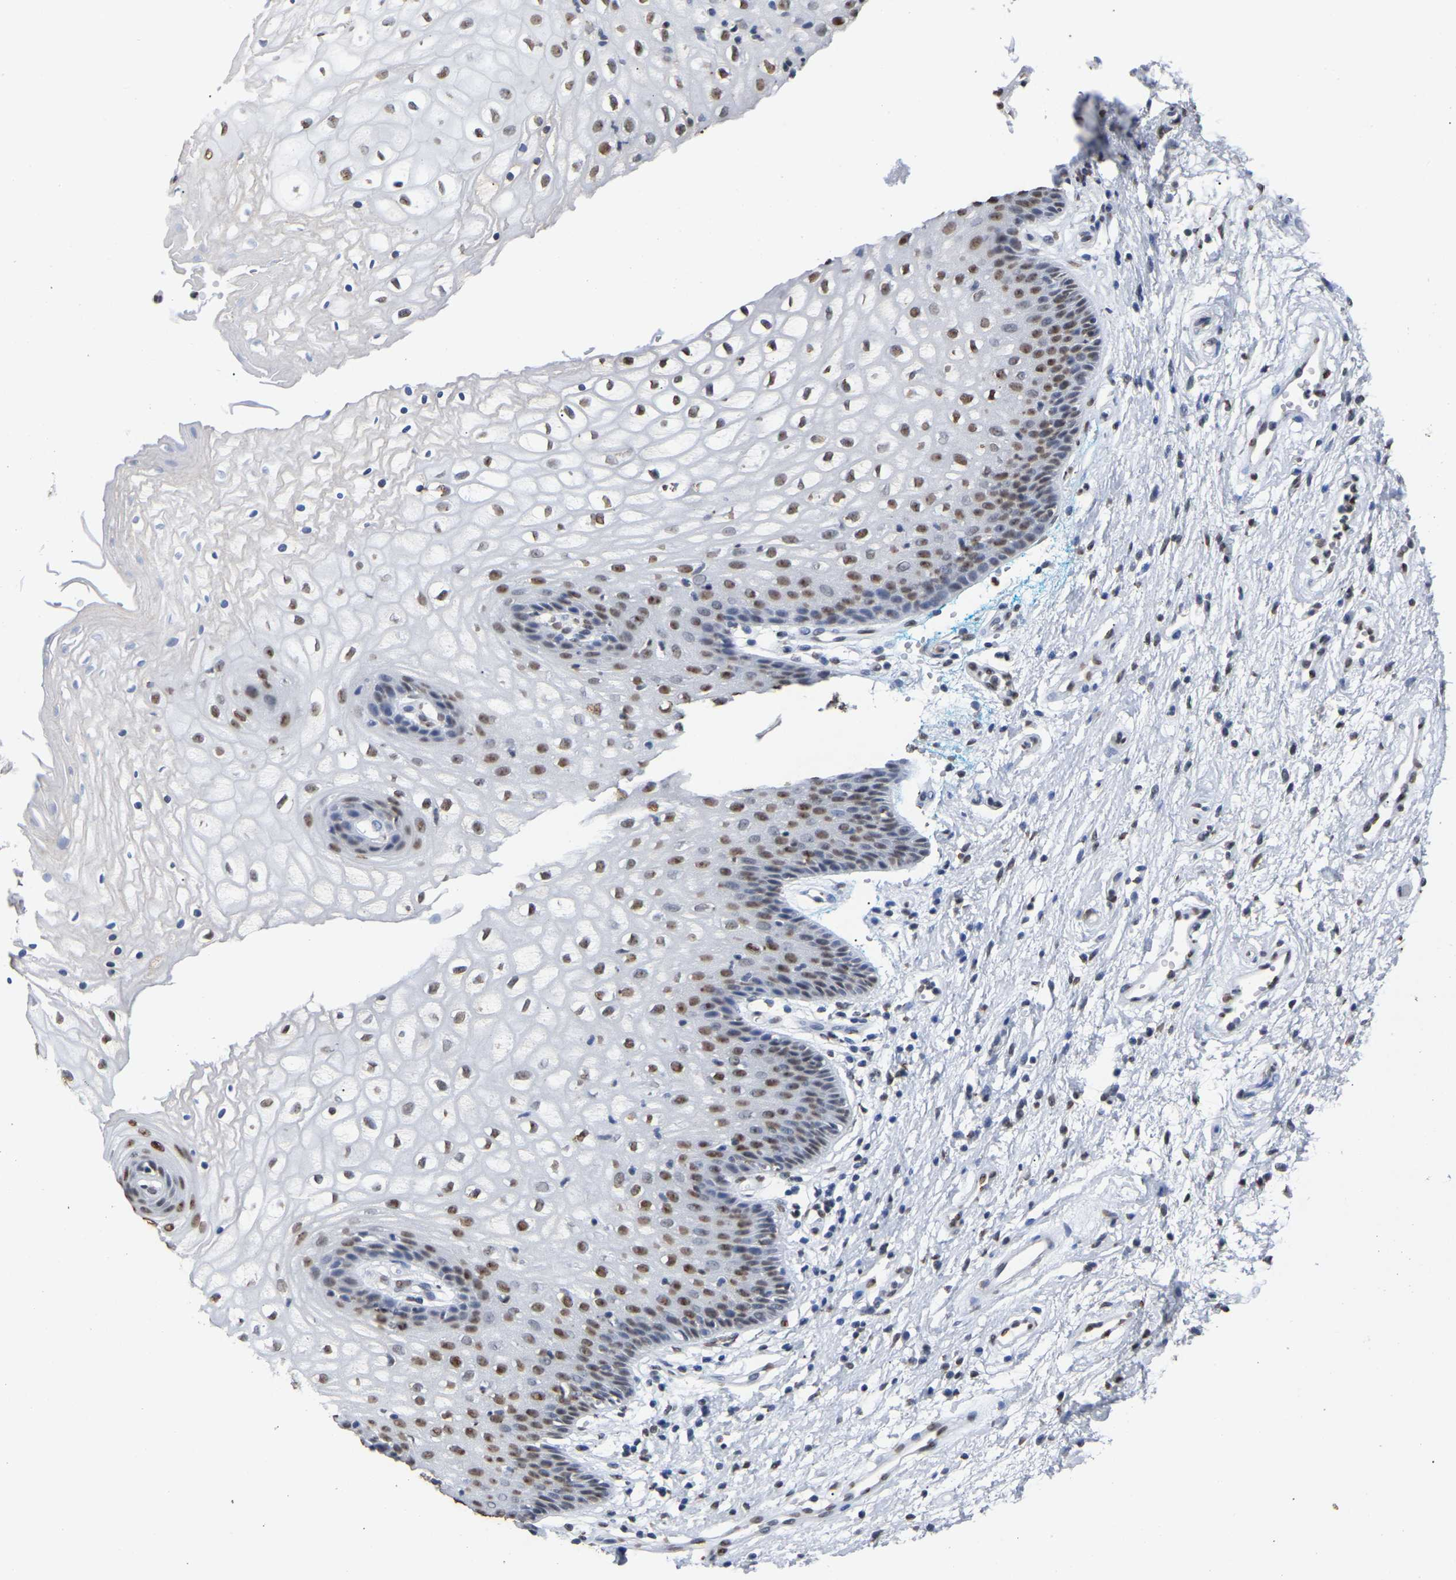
{"staining": {"intensity": "moderate", "quantity": "25%-75%", "location": "nuclear"}, "tissue": "vagina", "cell_type": "Squamous epithelial cells", "image_type": "normal", "snomed": [{"axis": "morphology", "description": "Normal tissue, NOS"}, {"axis": "topography", "description": "Vagina"}], "caption": "IHC of unremarkable human vagina reveals medium levels of moderate nuclear staining in about 25%-75% of squamous epithelial cells.", "gene": "RBL2", "patient": {"sex": "female", "age": 34}}